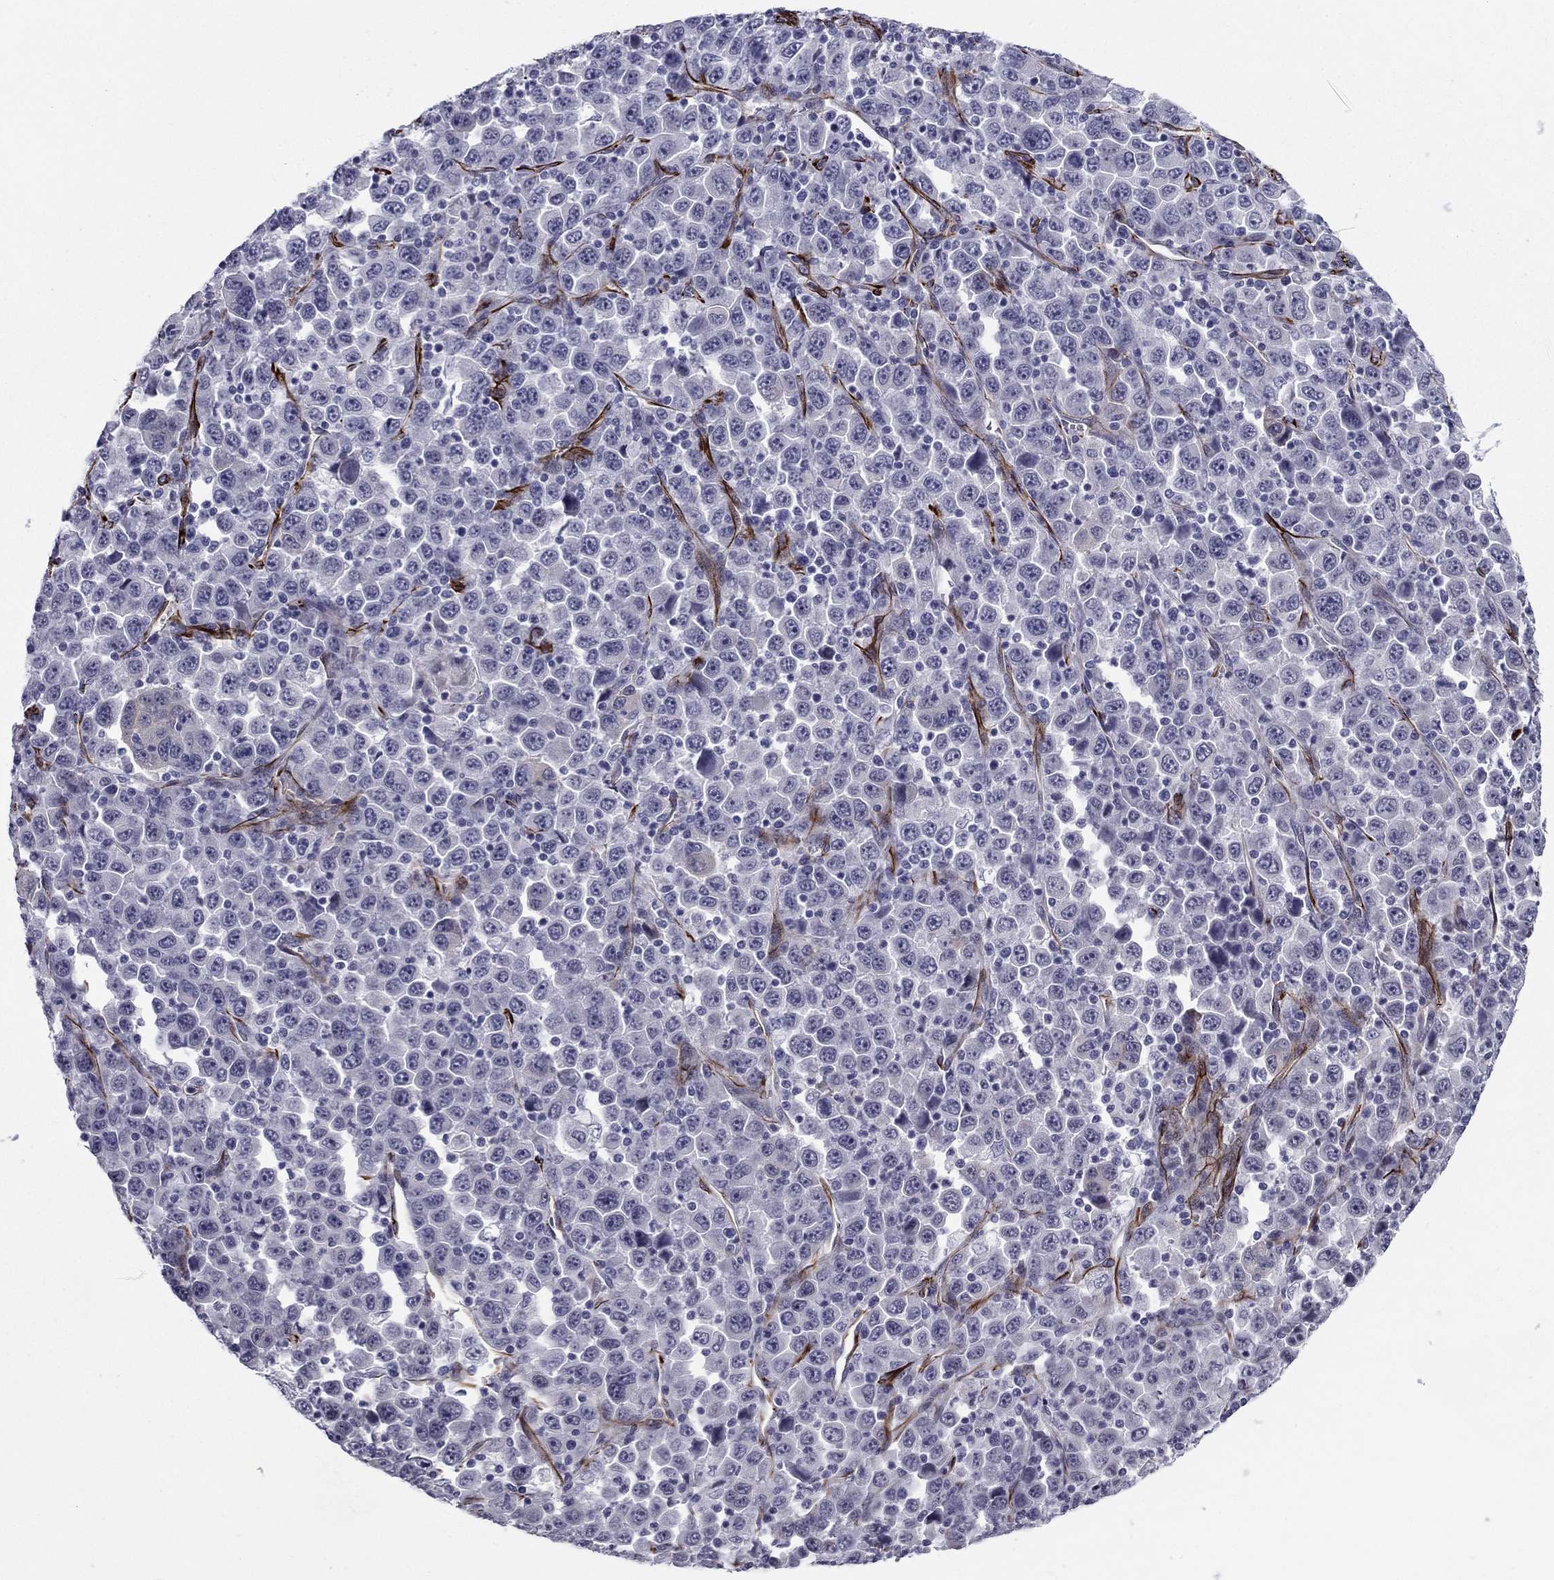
{"staining": {"intensity": "negative", "quantity": "none", "location": "none"}, "tissue": "stomach cancer", "cell_type": "Tumor cells", "image_type": "cancer", "snomed": [{"axis": "morphology", "description": "Normal tissue, NOS"}, {"axis": "morphology", "description": "Adenocarcinoma, NOS"}, {"axis": "topography", "description": "Stomach, upper"}, {"axis": "topography", "description": "Stomach"}], "caption": "Stomach adenocarcinoma was stained to show a protein in brown. There is no significant staining in tumor cells.", "gene": "ANKS4B", "patient": {"sex": "male", "age": 59}}